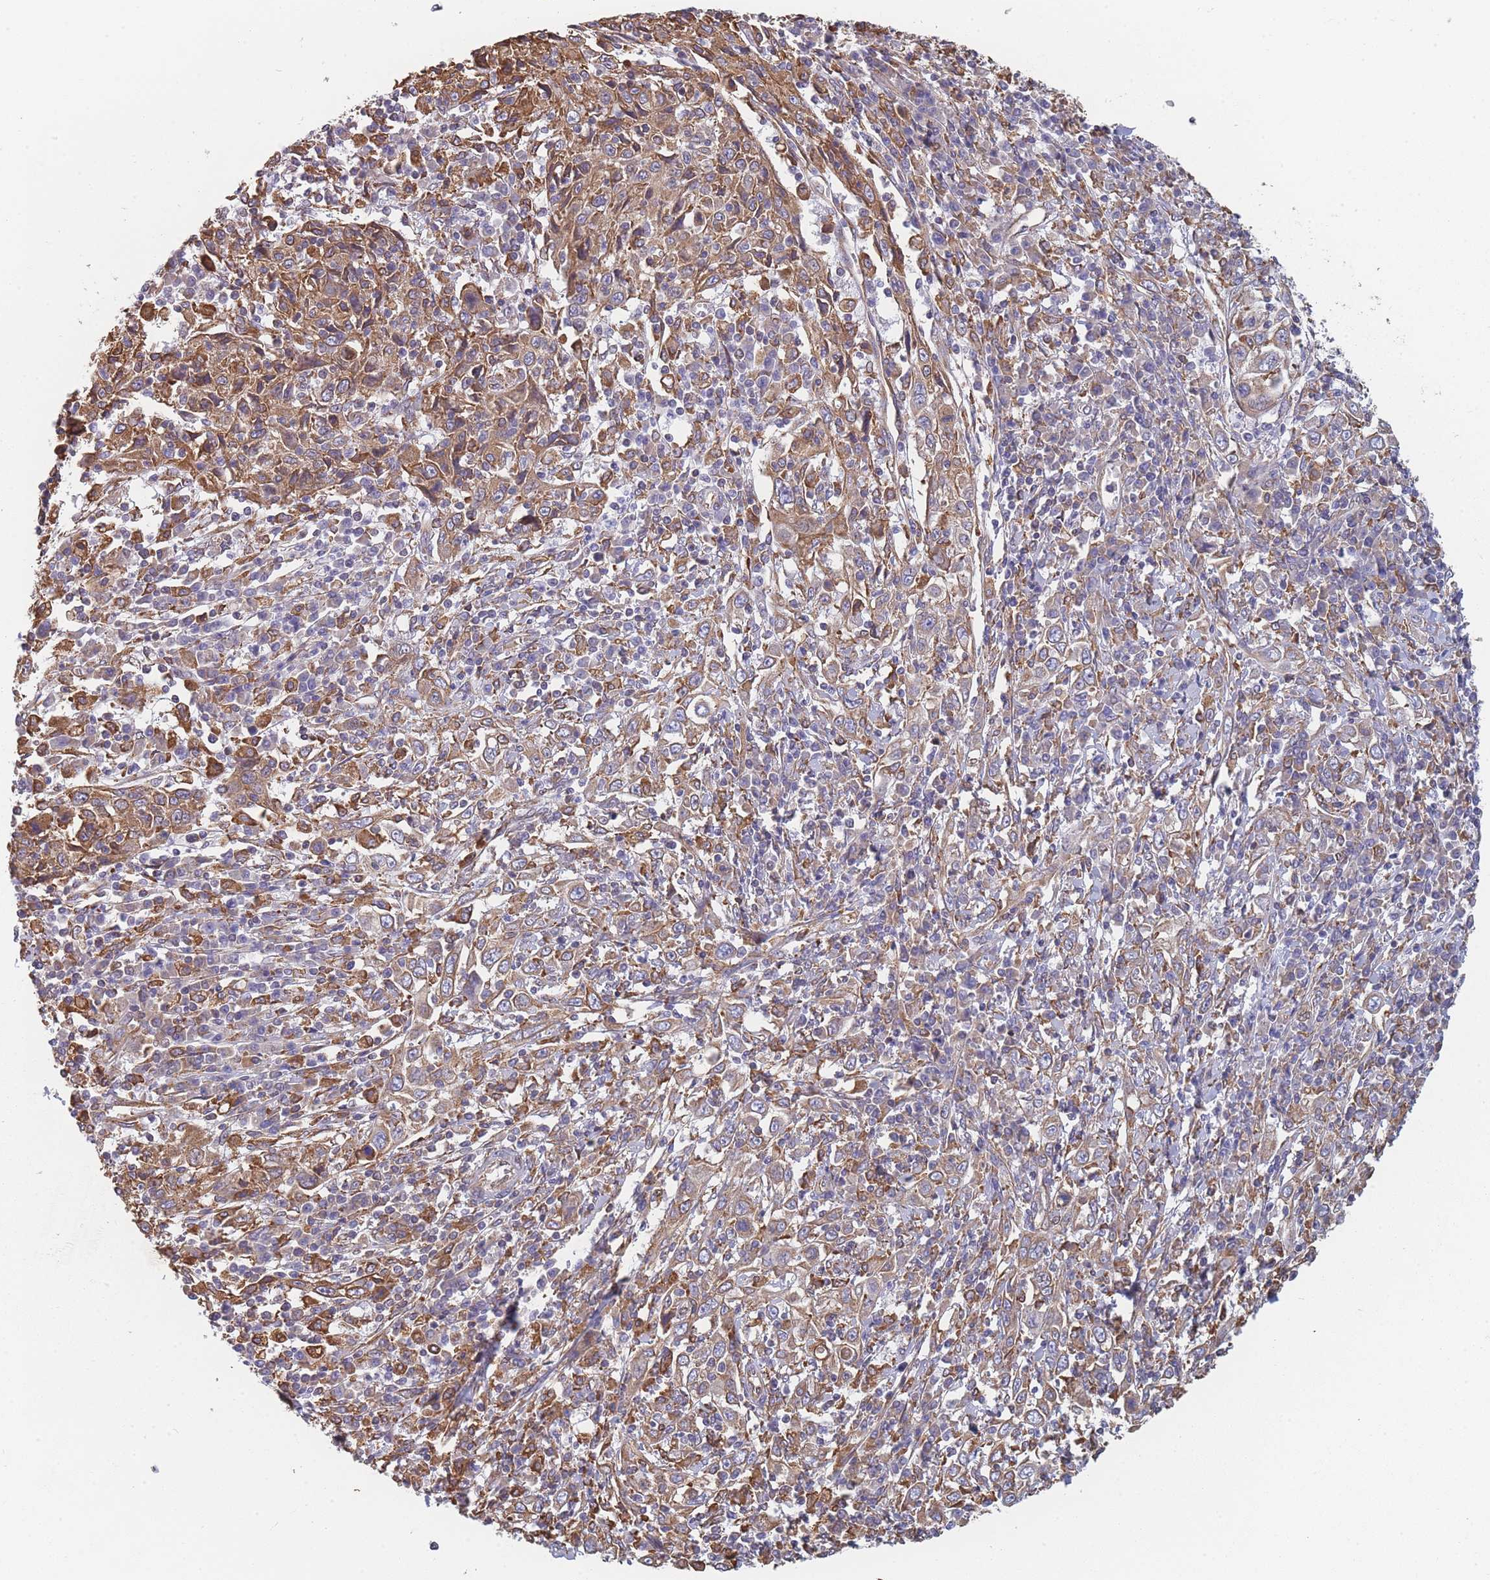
{"staining": {"intensity": "moderate", "quantity": ">75%", "location": "cytoplasmic/membranous"}, "tissue": "cervical cancer", "cell_type": "Tumor cells", "image_type": "cancer", "snomed": [{"axis": "morphology", "description": "Squamous cell carcinoma, NOS"}, {"axis": "topography", "description": "Cervix"}], "caption": "Human squamous cell carcinoma (cervical) stained for a protein (brown) reveals moderate cytoplasmic/membranous positive expression in about >75% of tumor cells.", "gene": "OR7C2", "patient": {"sex": "female", "age": 46}}